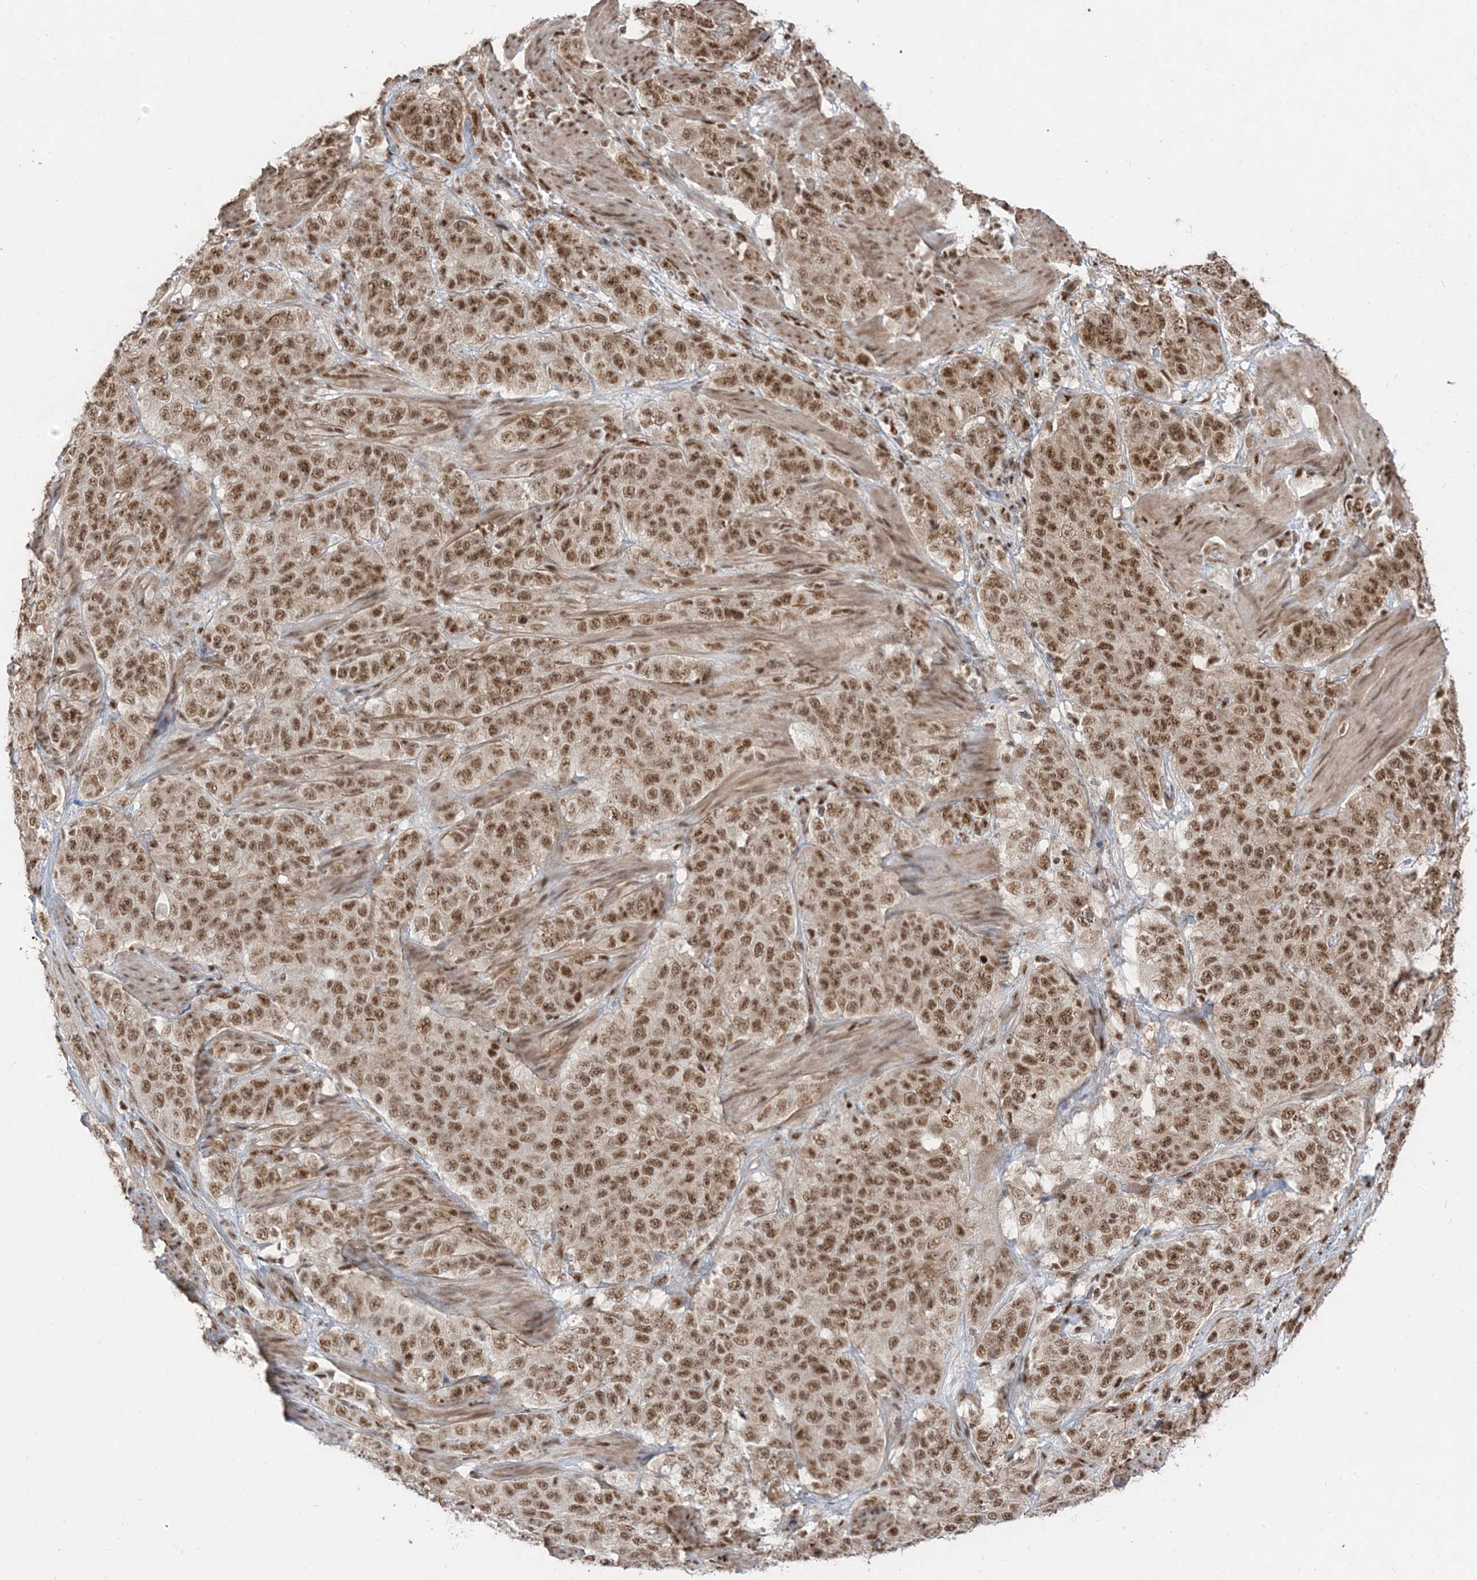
{"staining": {"intensity": "moderate", "quantity": ">75%", "location": "nuclear"}, "tissue": "stomach cancer", "cell_type": "Tumor cells", "image_type": "cancer", "snomed": [{"axis": "morphology", "description": "Adenocarcinoma, NOS"}, {"axis": "topography", "description": "Stomach"}], "caption": "An immunohistochemistry photomicrograph of tumor tissue is shown. Protein staining in brown shows moderate nuclear positivity in adenocarcinoma (stomach) within tumor cells.", "gene": "ARGLU1", "patient": {"sex": "male", "age": 48}}